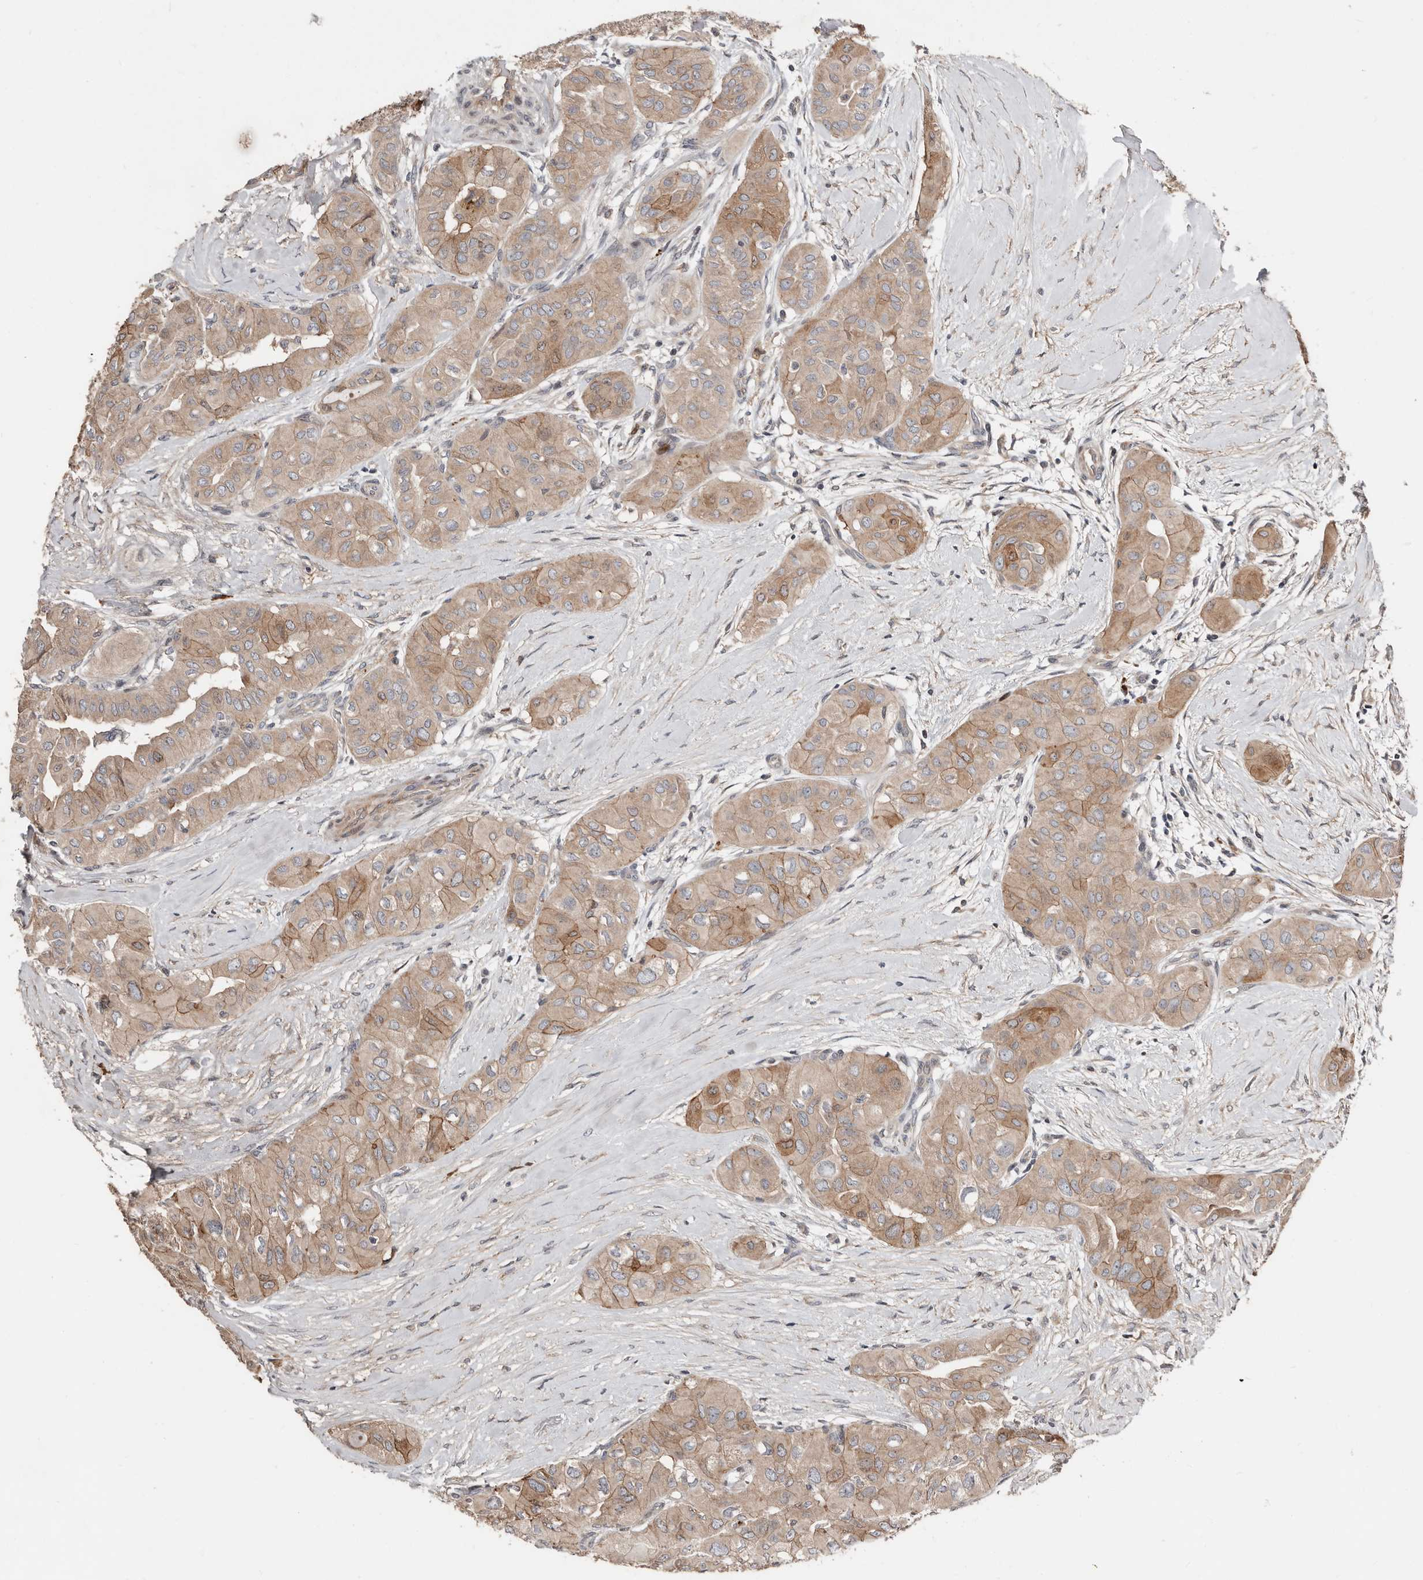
{"staining": {"intensity": "moderate", "quantity": ">75%", "location": "cytoplasmic/membranous"}, "tissue": "thyroid cancer", "cell_type": "Tumor cells", "image_type": "cancer", "snomed": [{"axis": "morphology", "description": "Papillary adenocarcinoma, NOS"}, {"axis": "topography", "description": "Thyroid gland"}], "caption": "A photomicrograph of thyroid cancer (papillary adenocarcinoma) stained for a protein shows moderate cytoplasmic/membranous brown staining in tumor cells. Immunohistochemistry (ihc) stains the protein in brown and the nuclei are stained blue.", "gene": "SMYD4", "patient": {"sex": "female", "age": 59}}